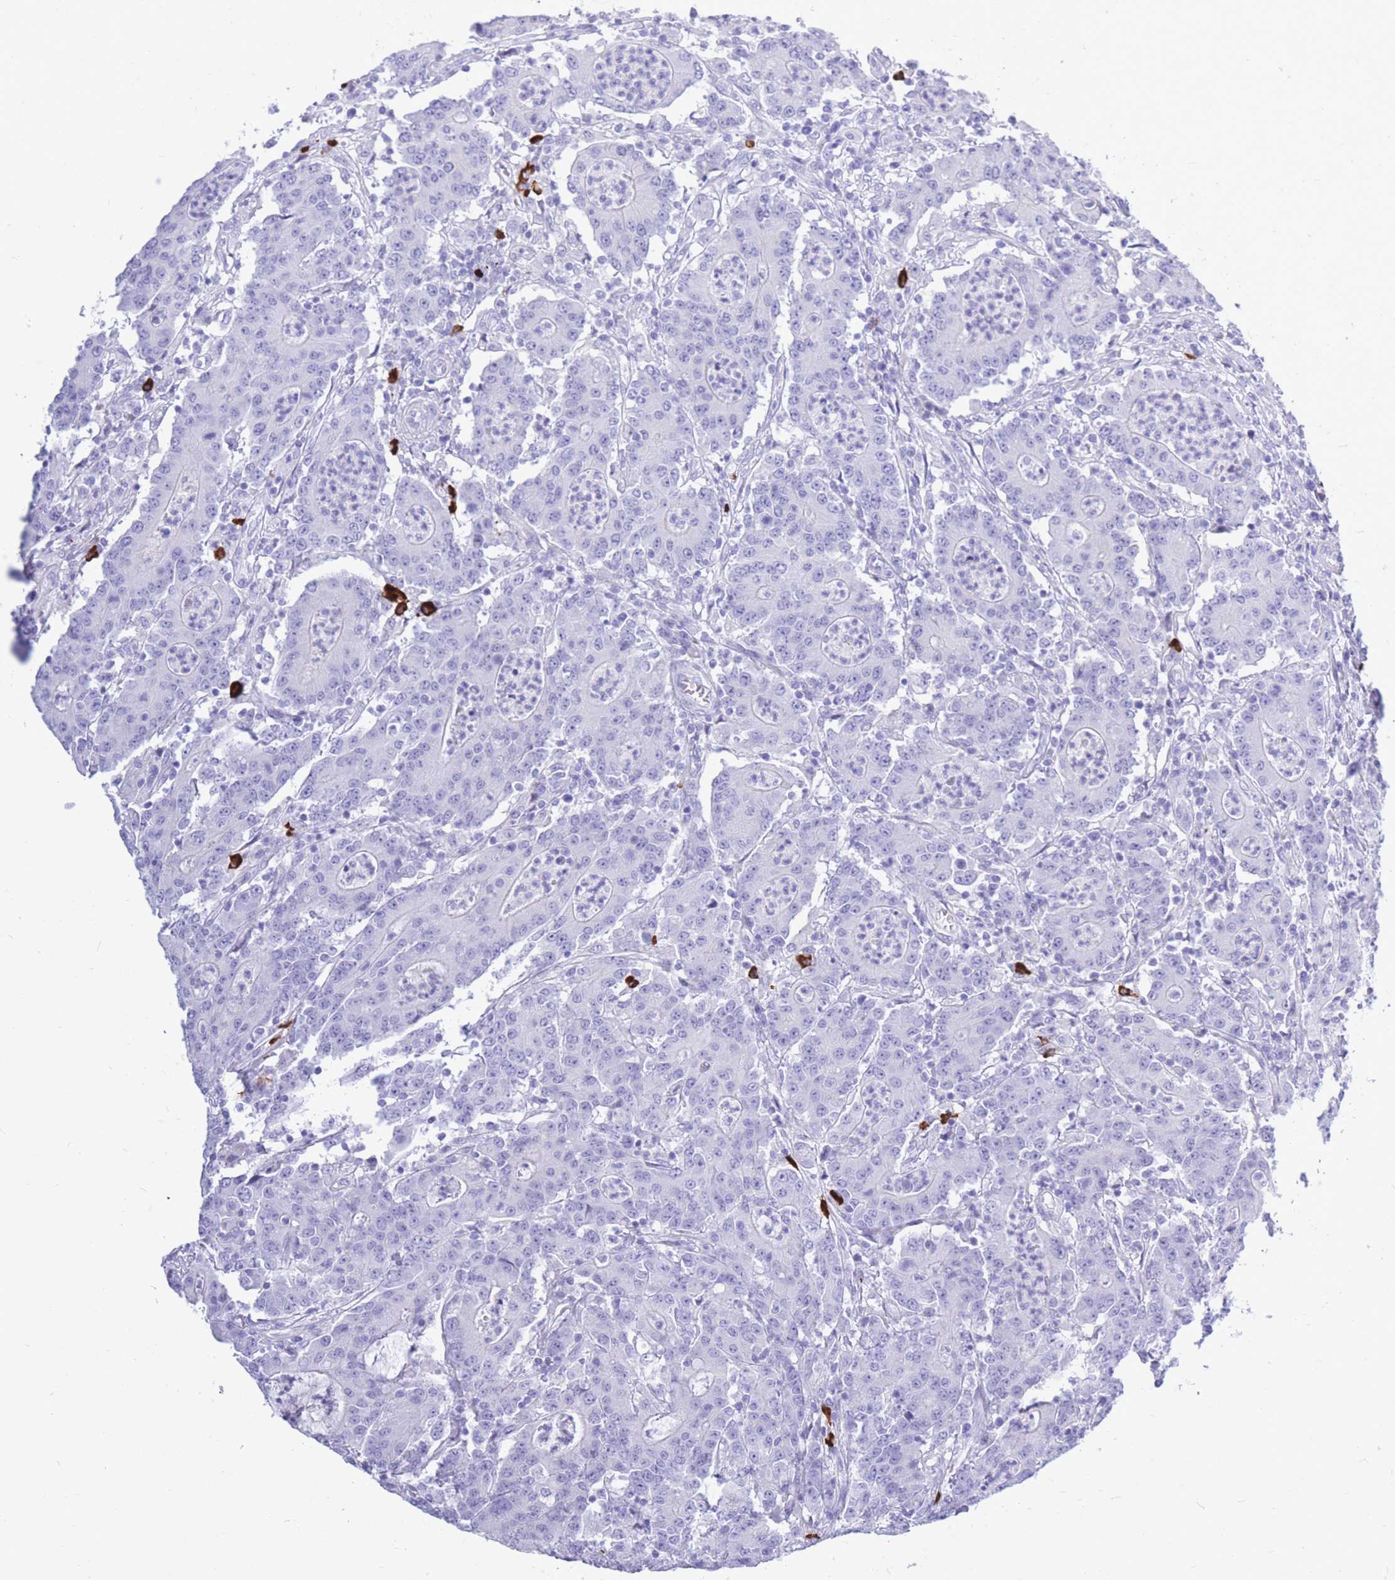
{"staining": {"intensity": "negative", "quantity": "none", "location": "none"}, "tissue": "colorectal cancer", "cell_type": "Tumor cells", "image_type": "cancer", "snomed": [{"axis": "morphology", "description": "Adenocarcinoma, NOS"}, {"axis": "topography", "description": "Colon"}], "caption": "Tumor cells are negative for protein expression in human colorectal adenocarcinoma.", "gene": "ZFP62", "patient": {"sex": "male", "age": 83}}